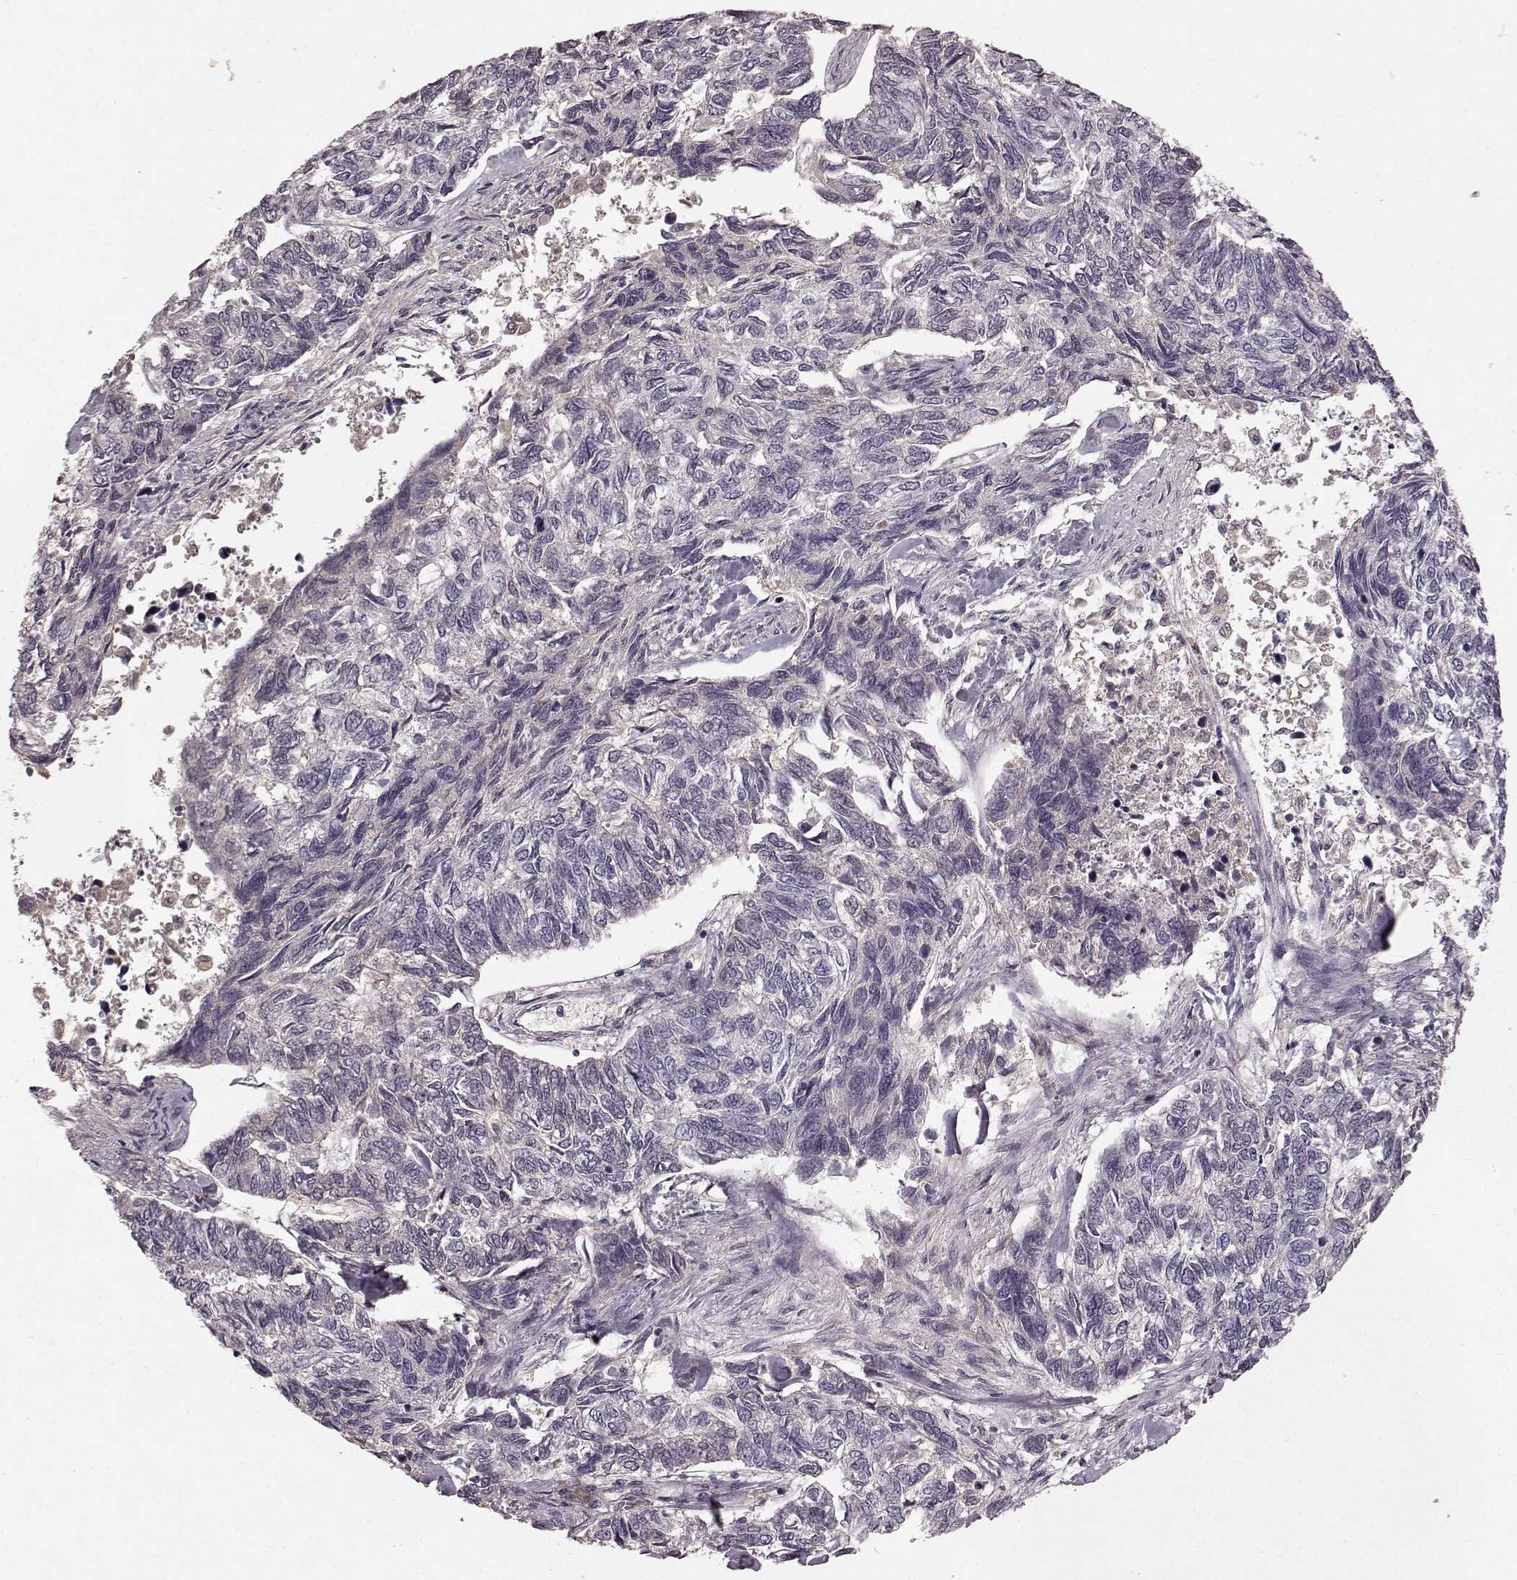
{"staining": {"intensity": "negative", "quantity": "none", "location": "none"}, "tissue": "skin cancer", "cell_type": "Tumor cells", "image_type": "cancer", "snomed": [{"axis": "morphology", "description": "Basal cell carcinoma"}, {"axis": "topography", "description": "Skin"}], "caption": "DAB (3,3'-diaminobenzidine) immunohistochemical staining of skin cancer (basal cell carcinoma) reveals no significant positivity in tumor cells.", "gene": "SLC22A18", "patient": {"sex": "female", "age": 65}}